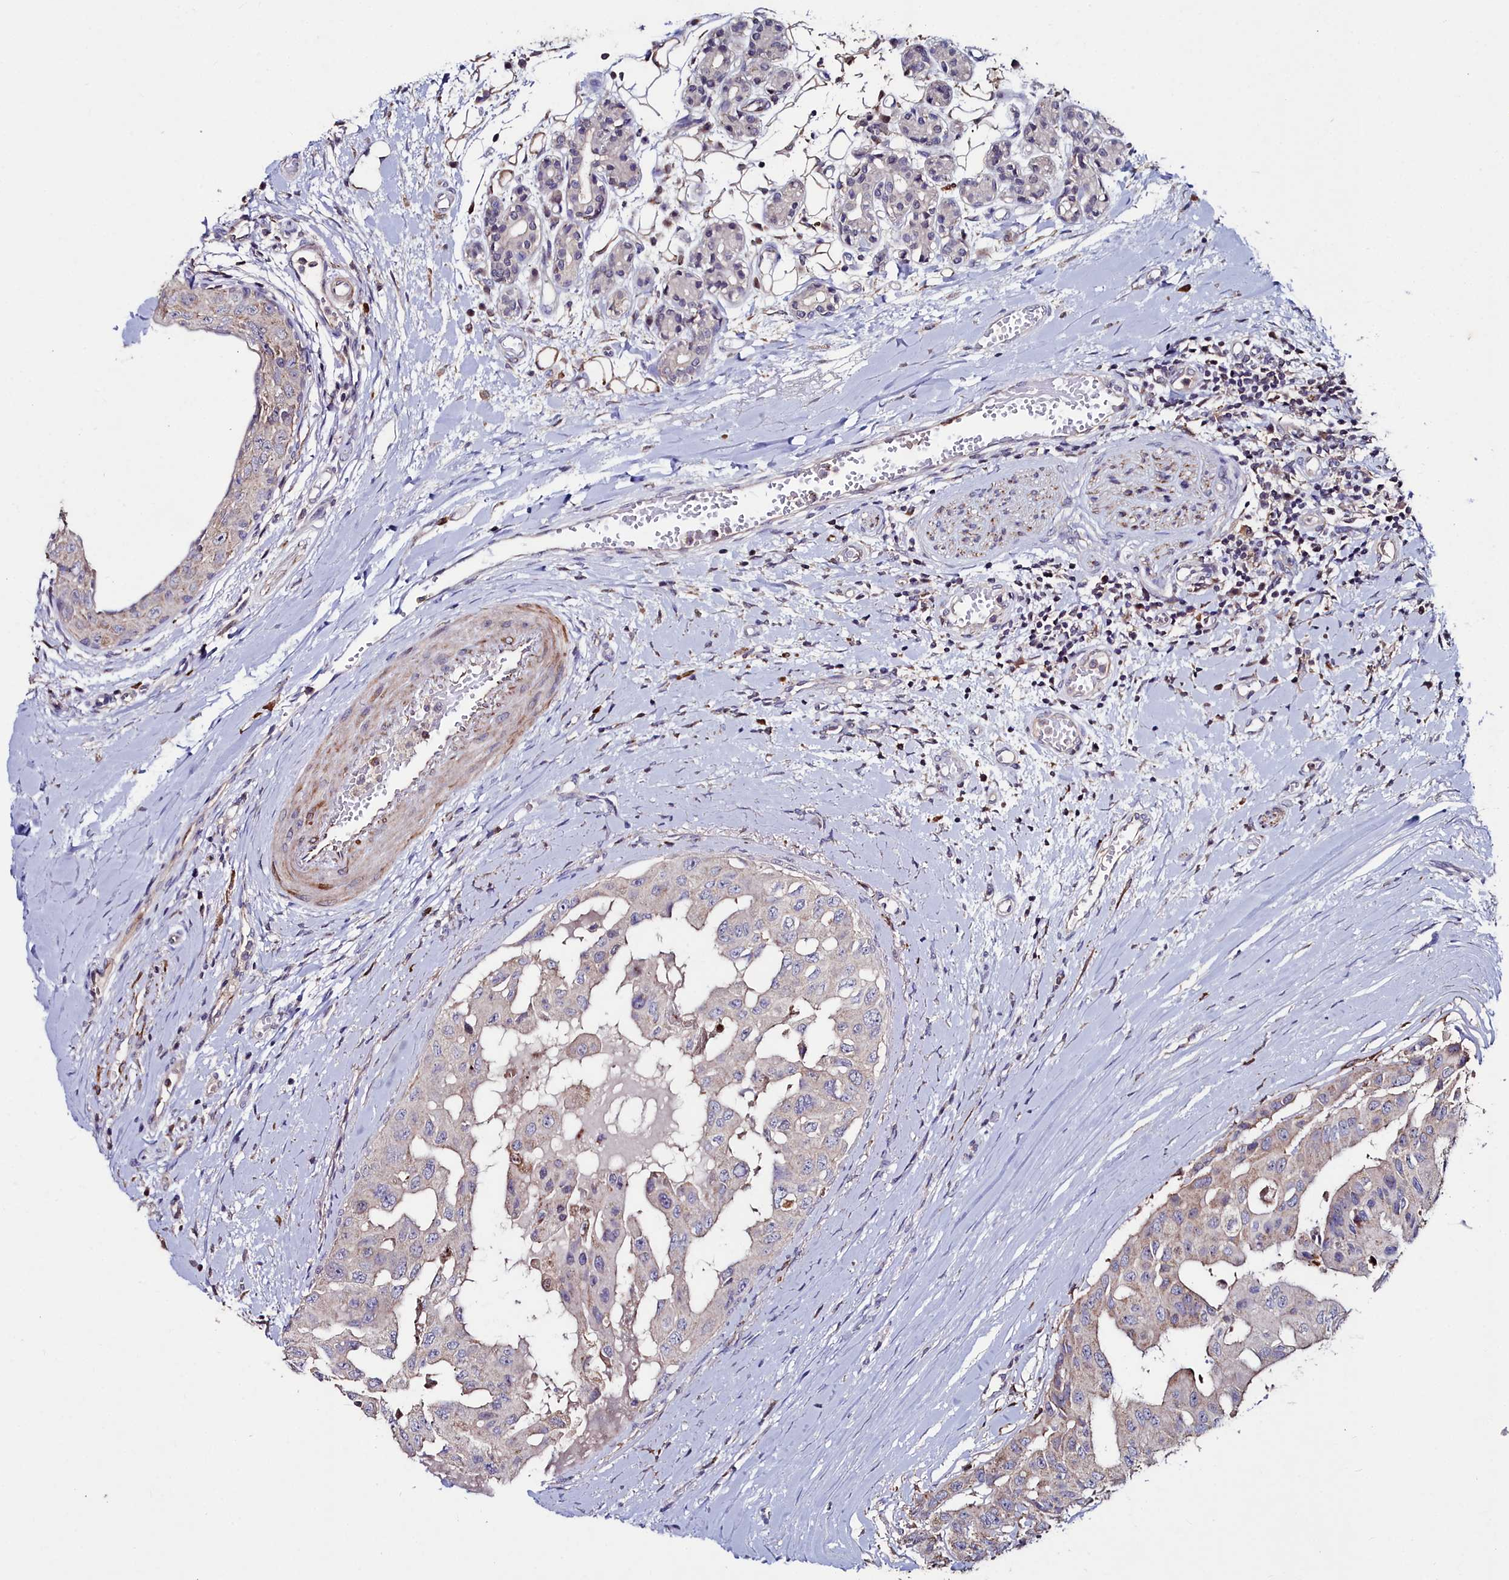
{"staining": {"intensity": "weak", "quantity": "<25%", "location": "cytoplasmic/membranous"}, "tissue": "head and neck cancer", "cell_type": "Tumor cells", "image_type": "cancer", "snomed": [{"axis": "morphology", "description": "Adenocarcinoma, NOS"}, {"axis": "morphology", "description": "Adenocarcinoma, metastatic, NOS"}, {"axis": "topography", "description": "Head-Neck"}], "caption": "DAB (3,3'-diaminobenzidine) immunohistochemical staining of human head and neck cancer (metastatic adenocarcinoma) reveals no significant staining in tumor cells.", "gene": "AMBRA1", "patient": {"sex": "male", "age": 75}}